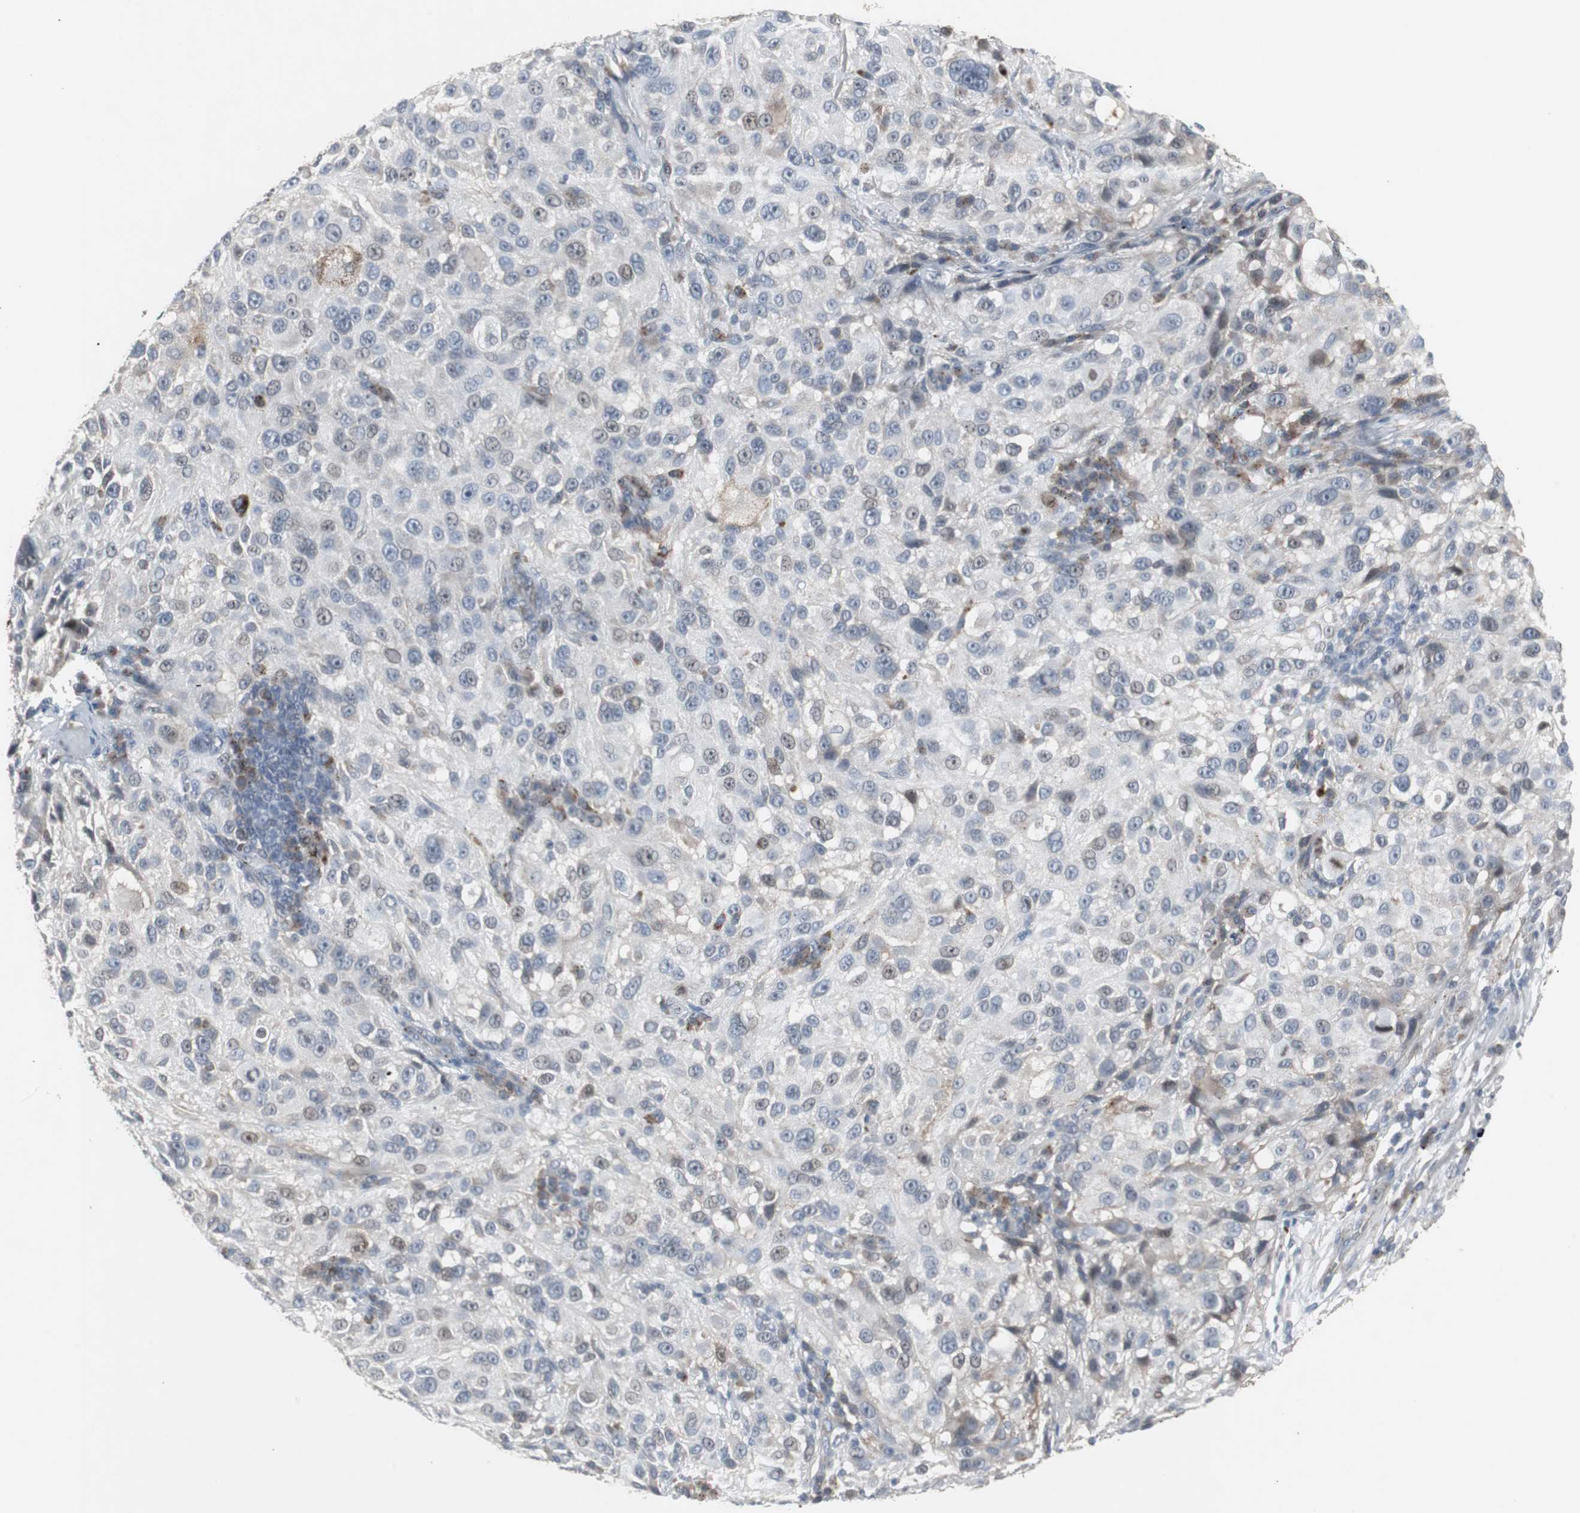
{"staining": {"intensity": "weak", "quantity": "<25%", "location": "nuclear"}, "tissue": "melanoma", "cell_type": "Tumor cells", "image_type": "cancer", "snomed": [{"axis": "morphology", "description": "Necrosis, NOS"}, {"axis": "morphology", "description": "Malignant melanoma, NOS"}, {"axis": "topography", "description": "Skin"}], "caption": "This is a photomicrograph of immunohistochemistry (IHC) staining of melanoma, which shows no staining in tumor cells.", "gene": "GBA1", "patient": {"sex": "female", "age": 87}}